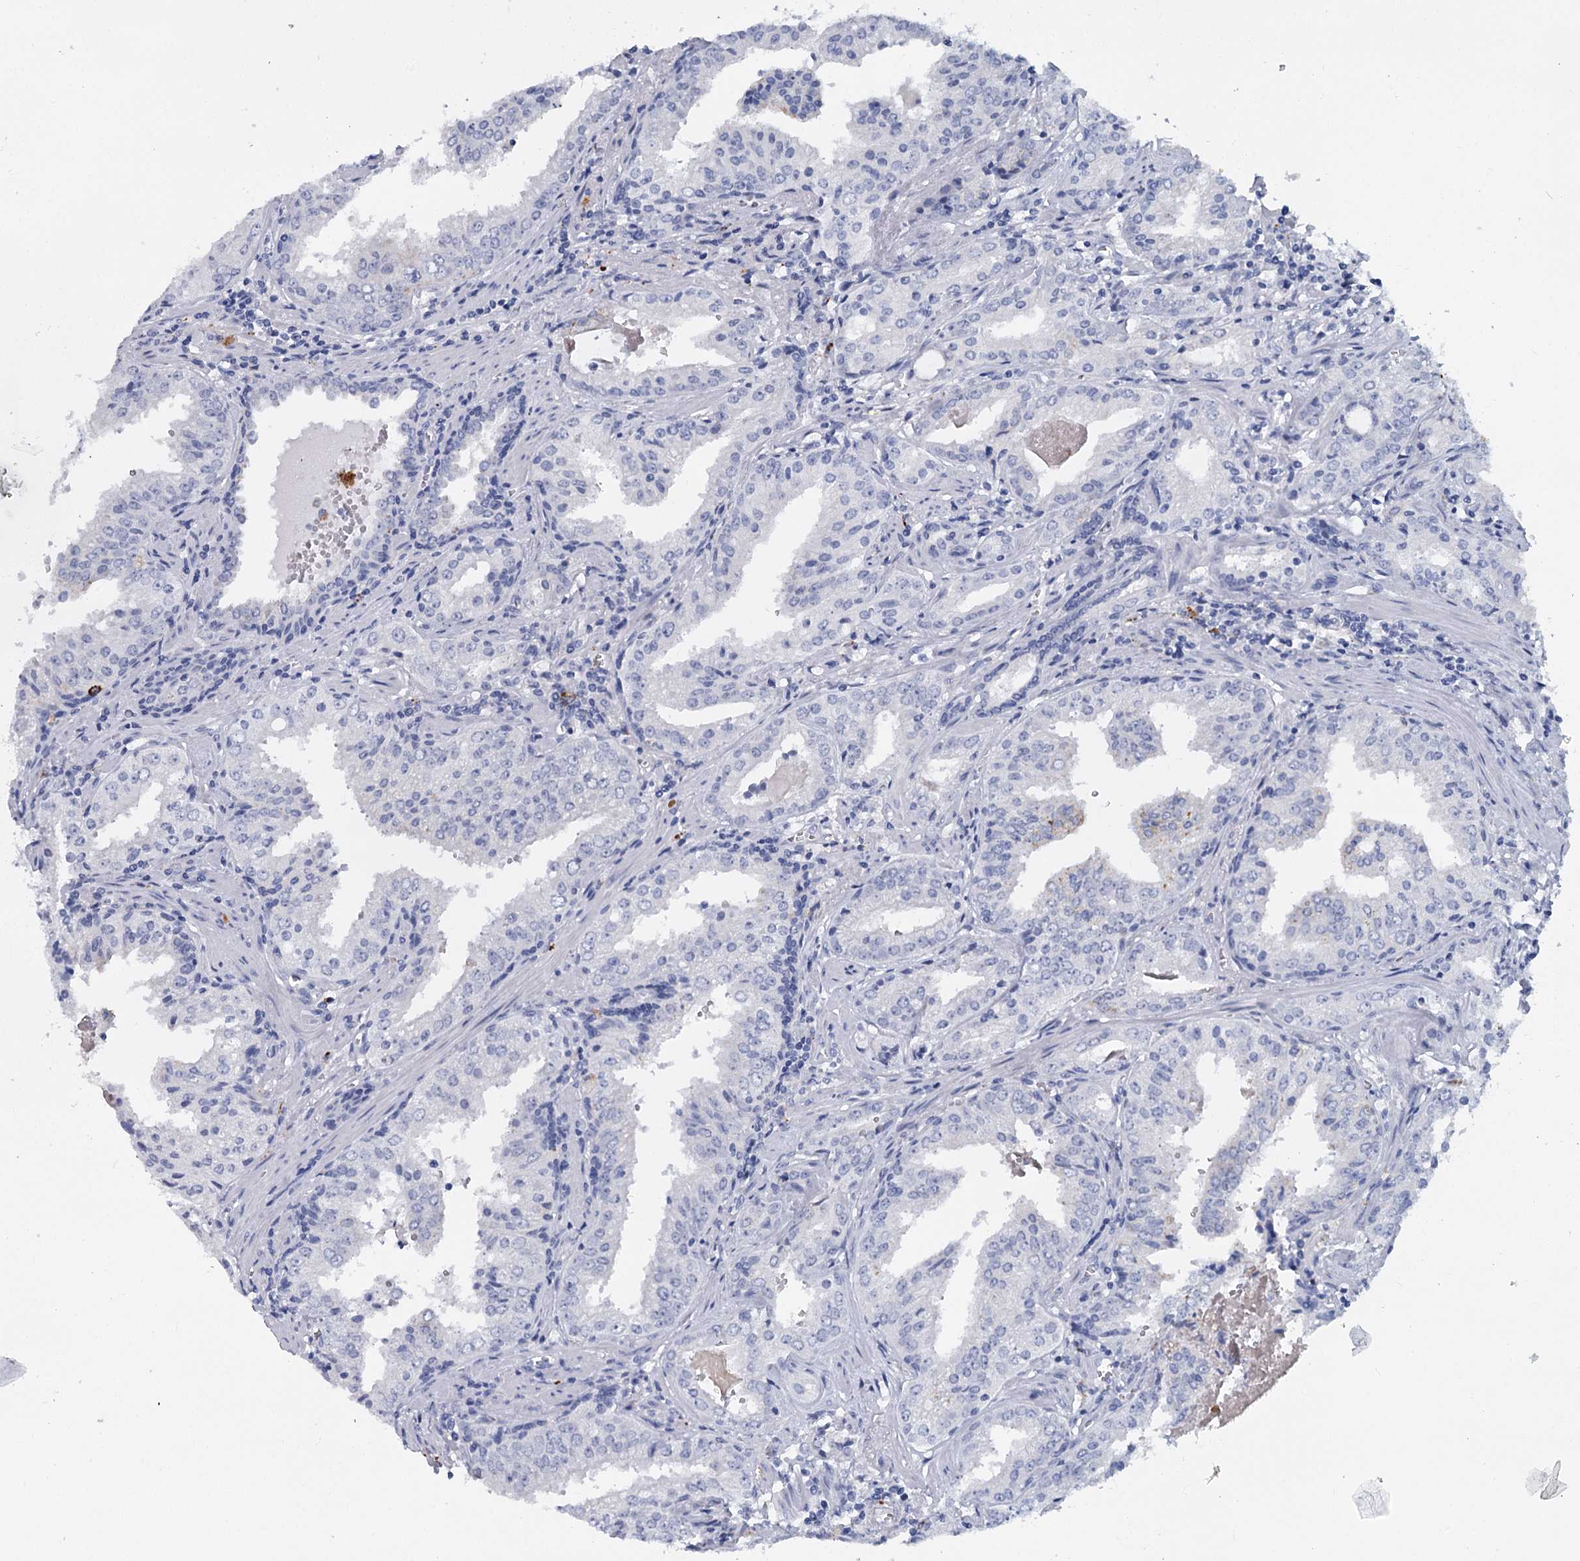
{"staining": {"intensity": "negative", "quantity": "none", "location": "none"}, "tissue": "prostate cancer", "cell_type": "Tumor cells", "image_type": "cancer", "snomed": [{"axis": "morphology", "description": "Adenocarcinoma, High grade"}, {"axis": "topography", "description": "Prostate"}], "caption": "This is an immunohistochemistry (IHC) image of prostate cancer. There is no expression in tumor cells.", "gene": "METTL7B", "patient": {"sex": "male", "age": 68}}